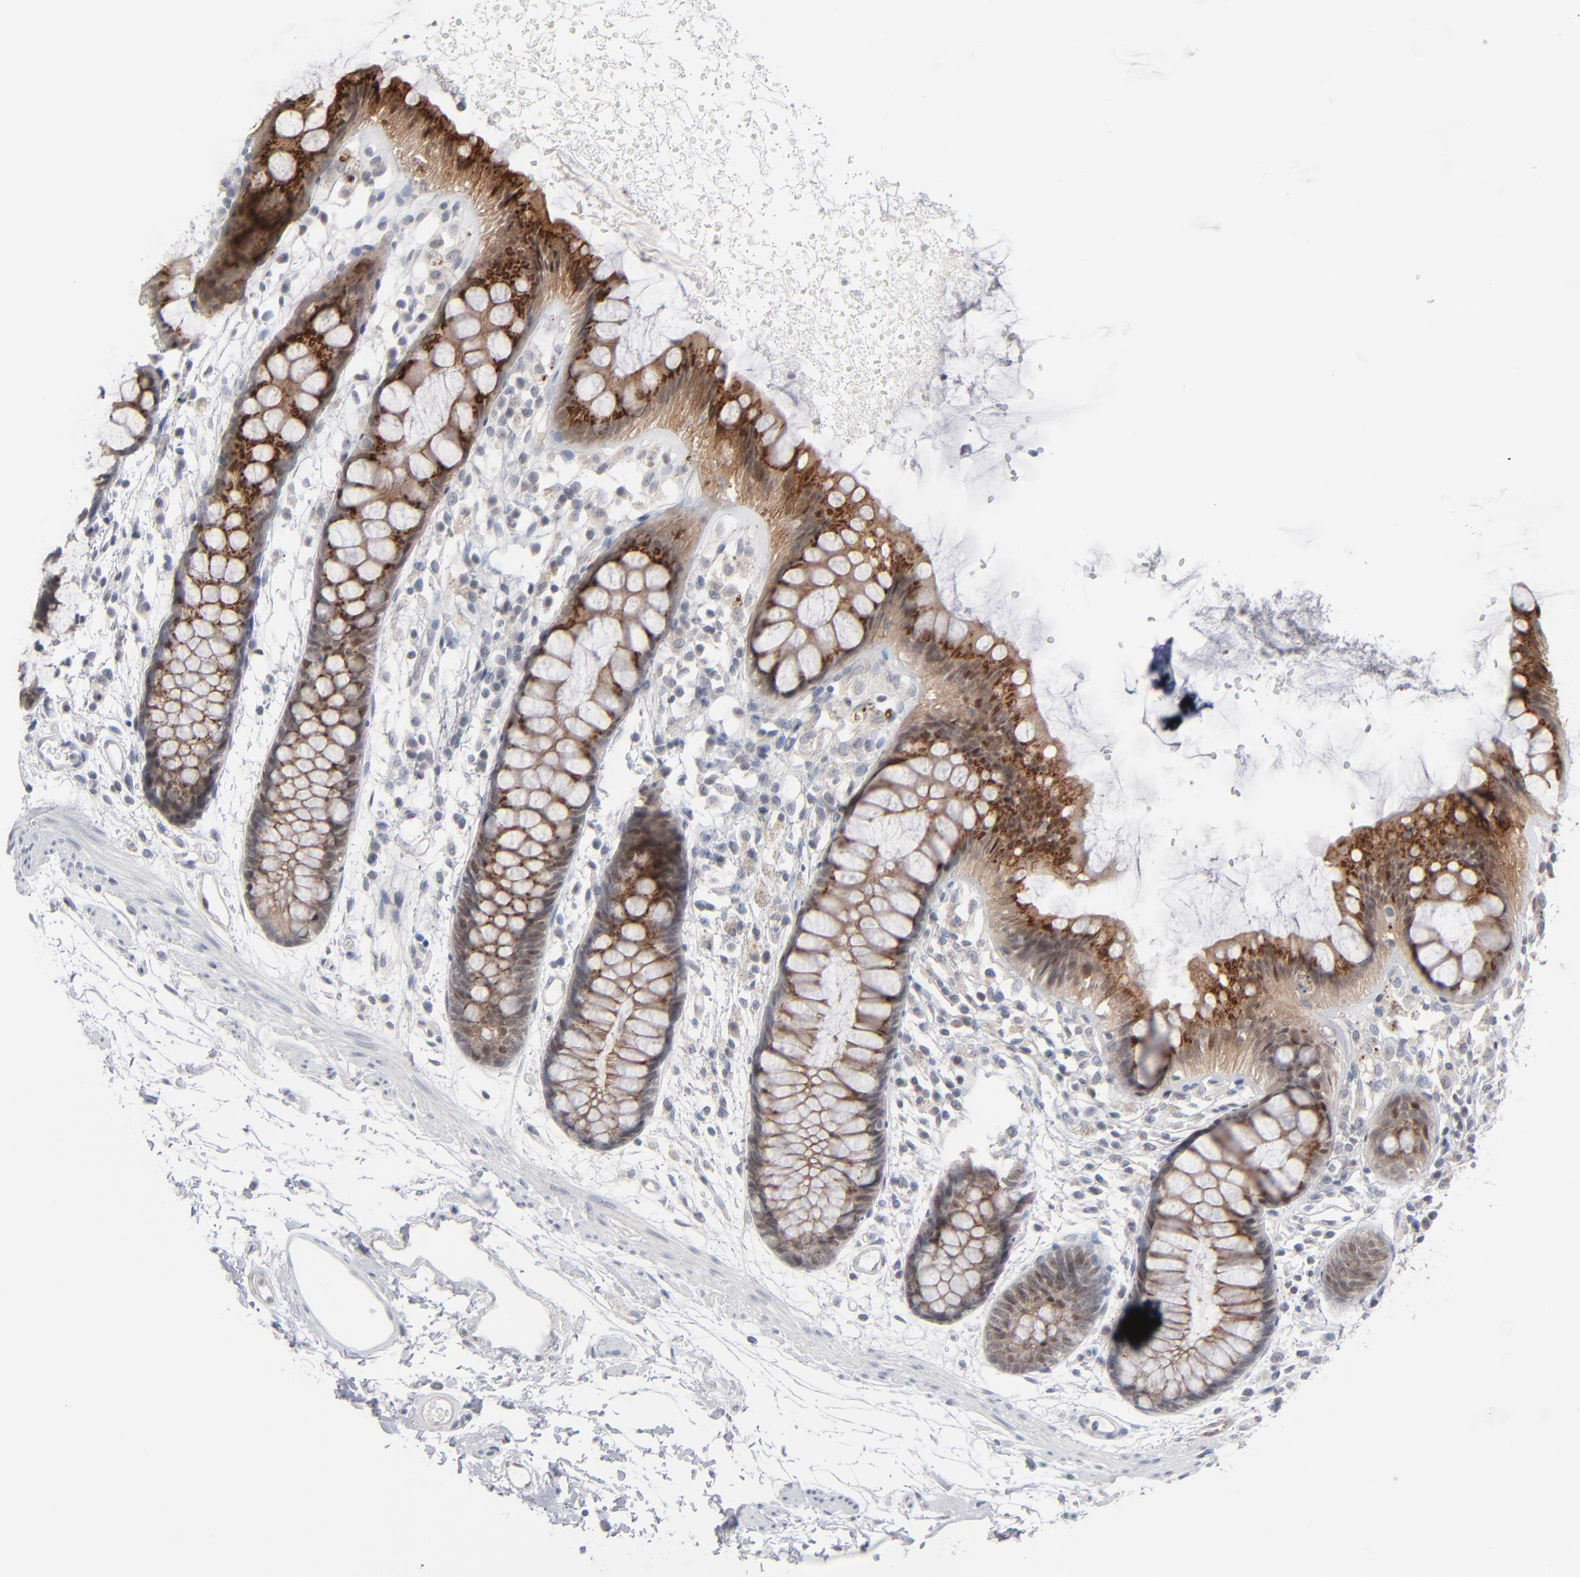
{"staining": {"intensity": "moderate", "quantity": ">75%", "location": "cytoplasmic/membranous"}, "tissue": "rectum", "cell_type": "Glandular cells", "image_type": "normal", "snomed": [{"axis": "morphology", "description": "Normal tissue, NOS"}, {"axis": "topography", "description": "Rectum"}], "caption": "Moderate cytoplasmic/membranous protein positivity is seen in approximately >75% of glandular cells in rectum. (DAB = brown stain, brightfield microscopy at high magnification).", "gene": "POF1B", "patient": {"sex": "female", "age": 66}}